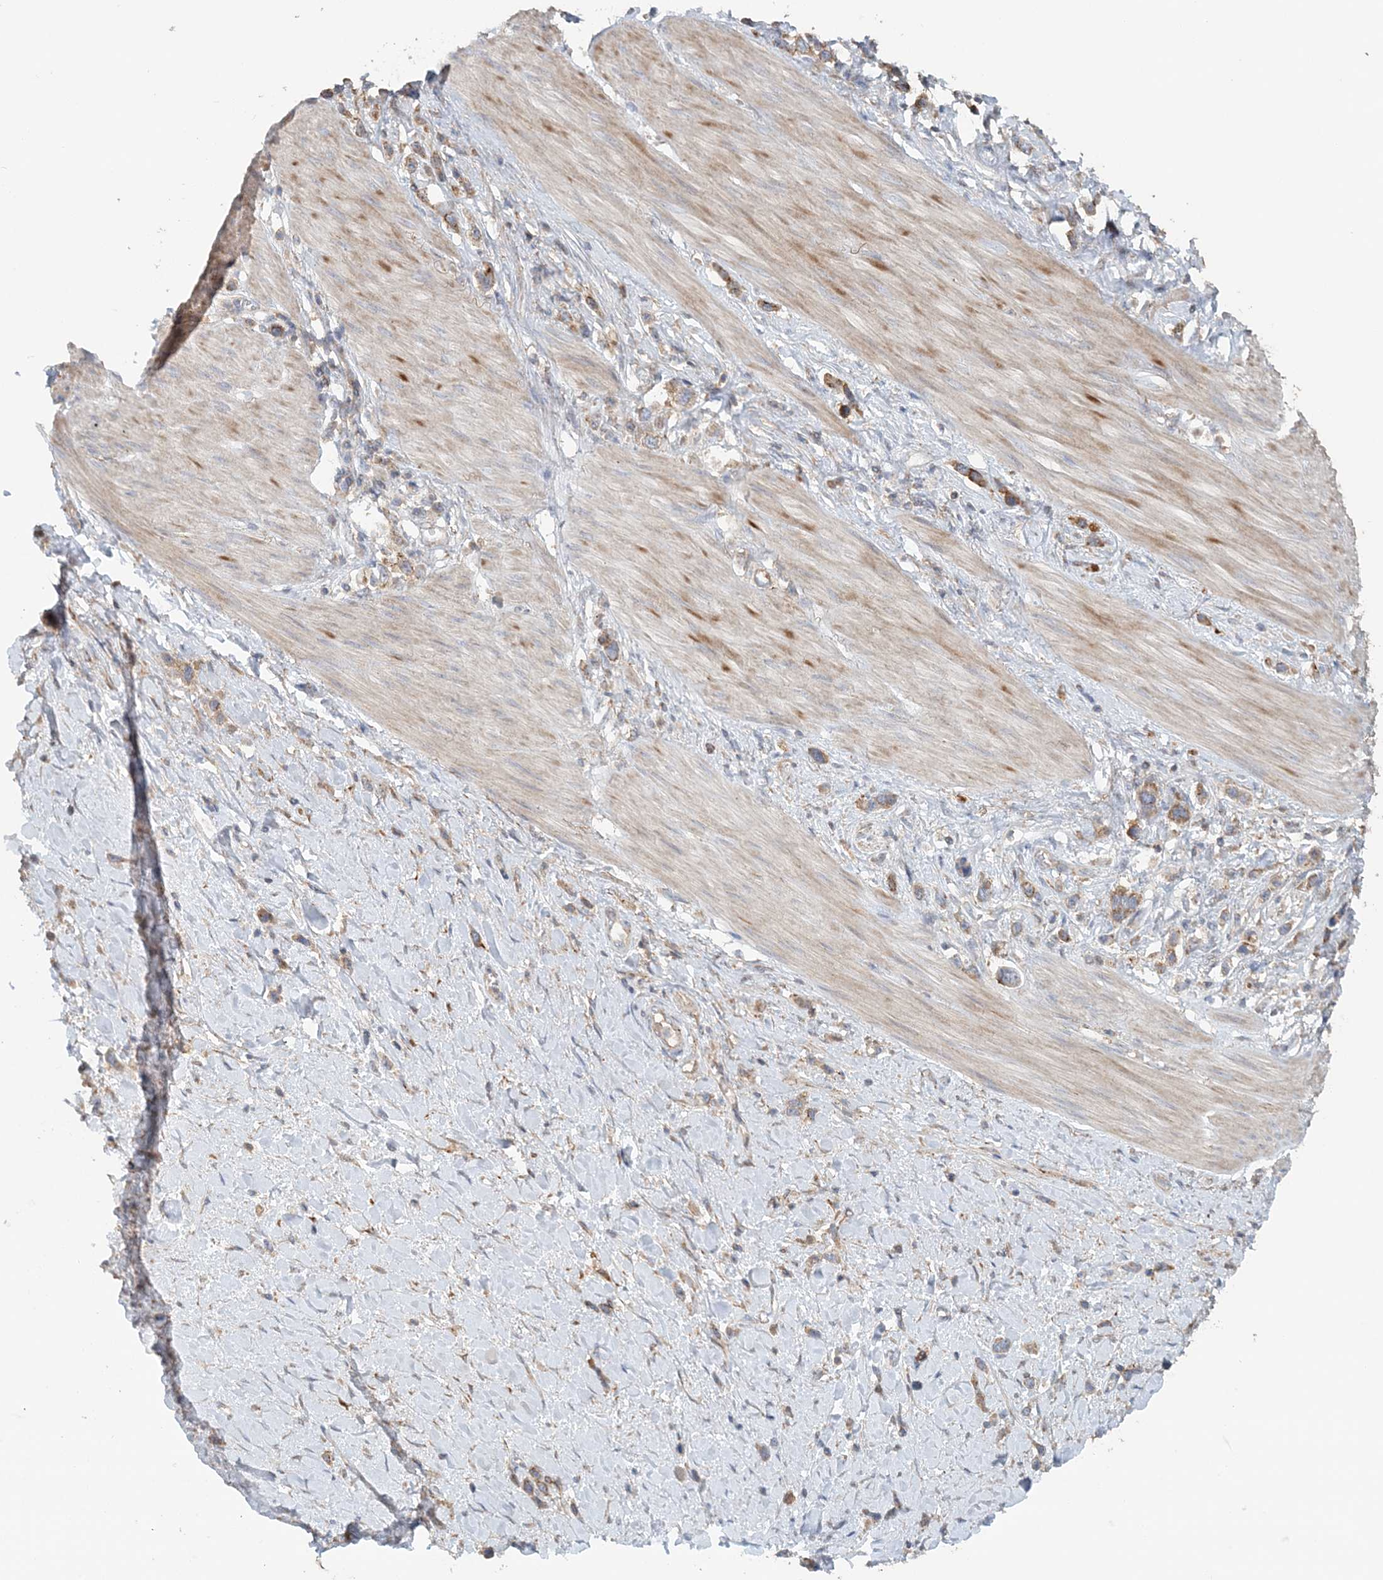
{"staining": {"intensity": "weak", "quantity": ">75%", "location": "cytoplasmic/membranous"}, "tissue": "stomach cancer", "cell_type": "Tumor cells", "image_type": "cancer", "snomed": [{"axis": "morphology", "description": "Adenocarcinoma, NOS"}, {"axis": "topography", "description": "Stomach"}], "caption": "DAB immunohistochemical staining of adenocarcinoma (stomach) shows weak cytoplasmic/membranous protein staining in approximately >75% of tumor cells. The staining is performed using DAB brown chromogen to label protein expression. The nuclei are counter-stained blue using hematoxylin.", "gene": "MMUT", "patient": {"sex": "female", "age": 65}}